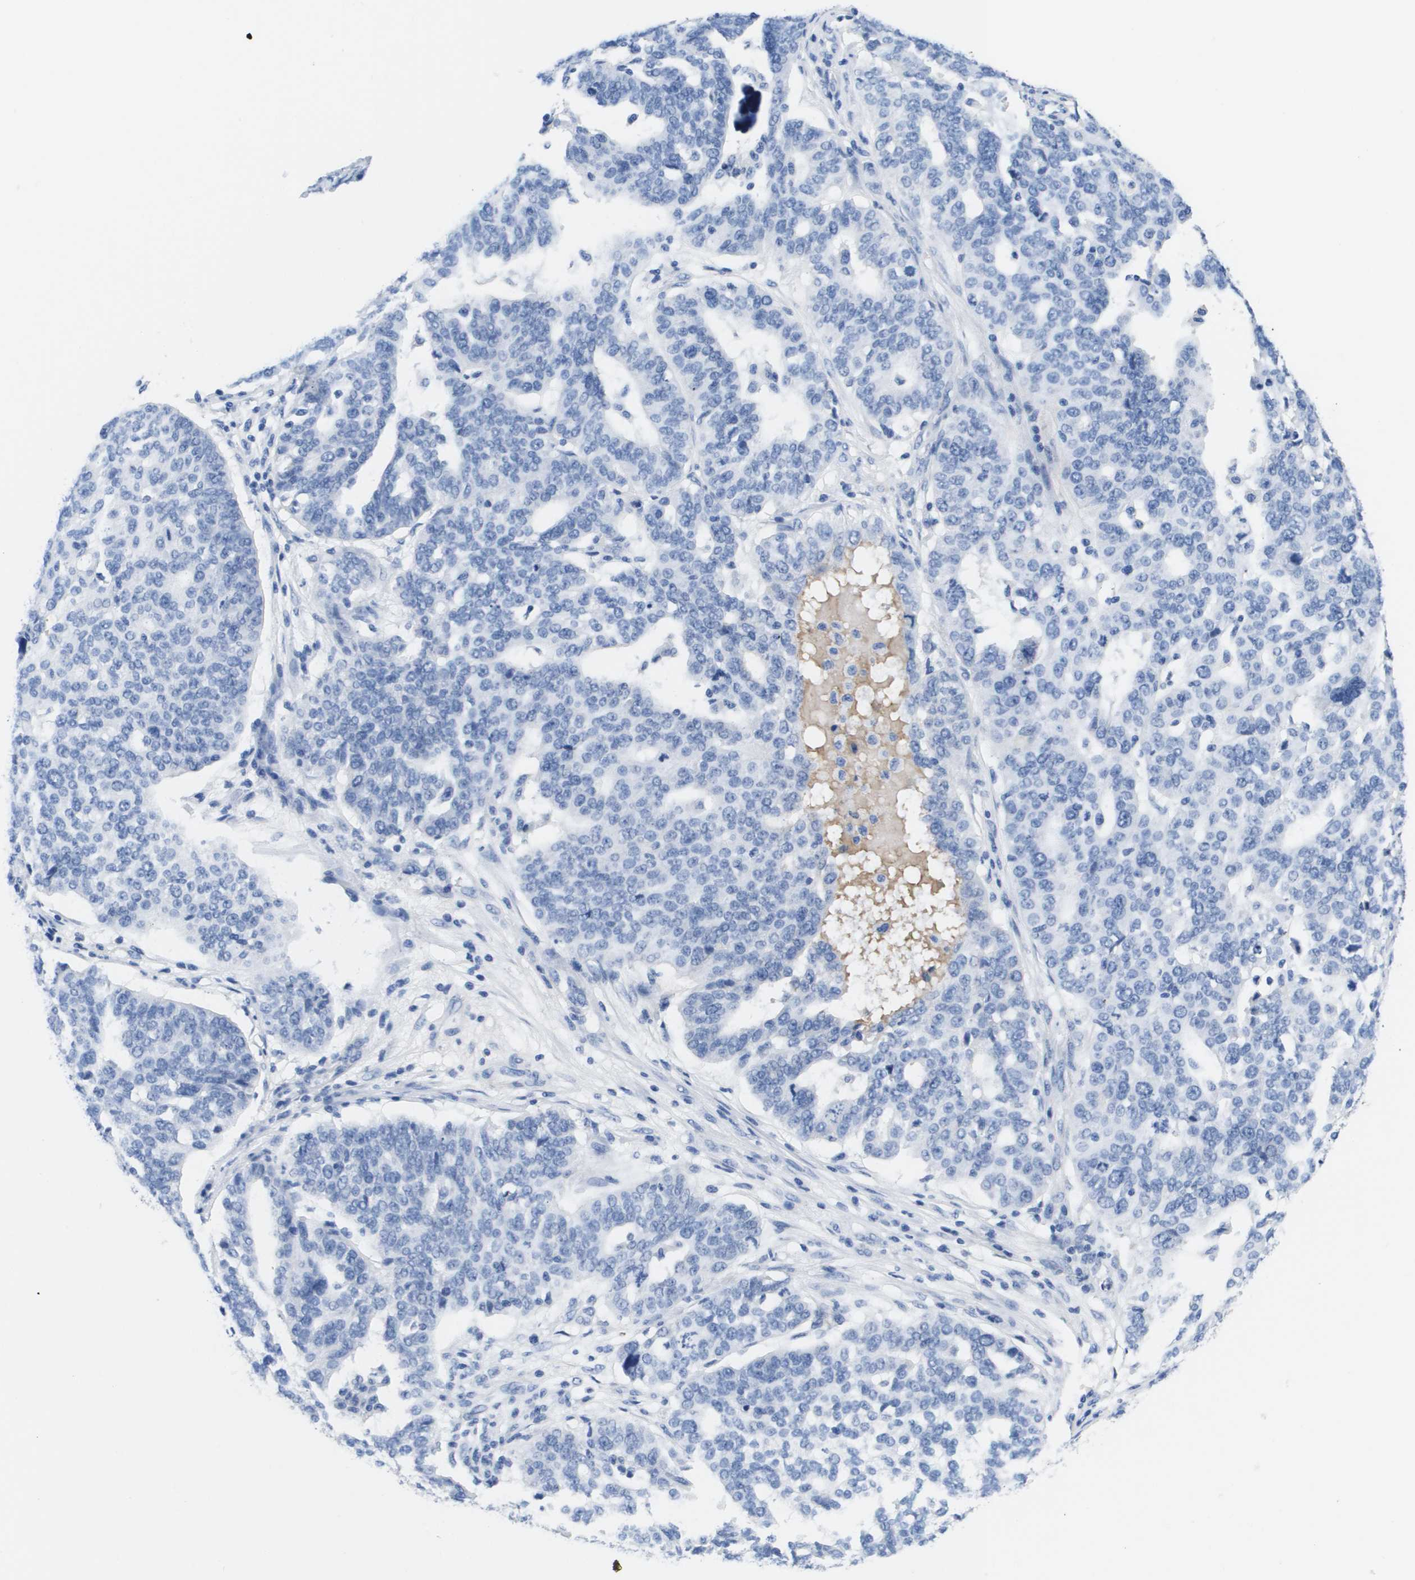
{"staining": {"intensity": "negative", "quantity": "none", "location": "none"}, "tissue": "ovarian cancer", "cell_type": "Tumor cells", "image_type": "cancer", "snomed": [{"axis": "morphology", "description": "Cystadenocarcinoma, serous, NOS"}, {"axis": "topography", "description": "Ovary"}], "caption": "Tumor cells show no significant protein expression in ovarian cancer.", "gene": "APOA1", "patient": {"sex": "female", "age": 59}}